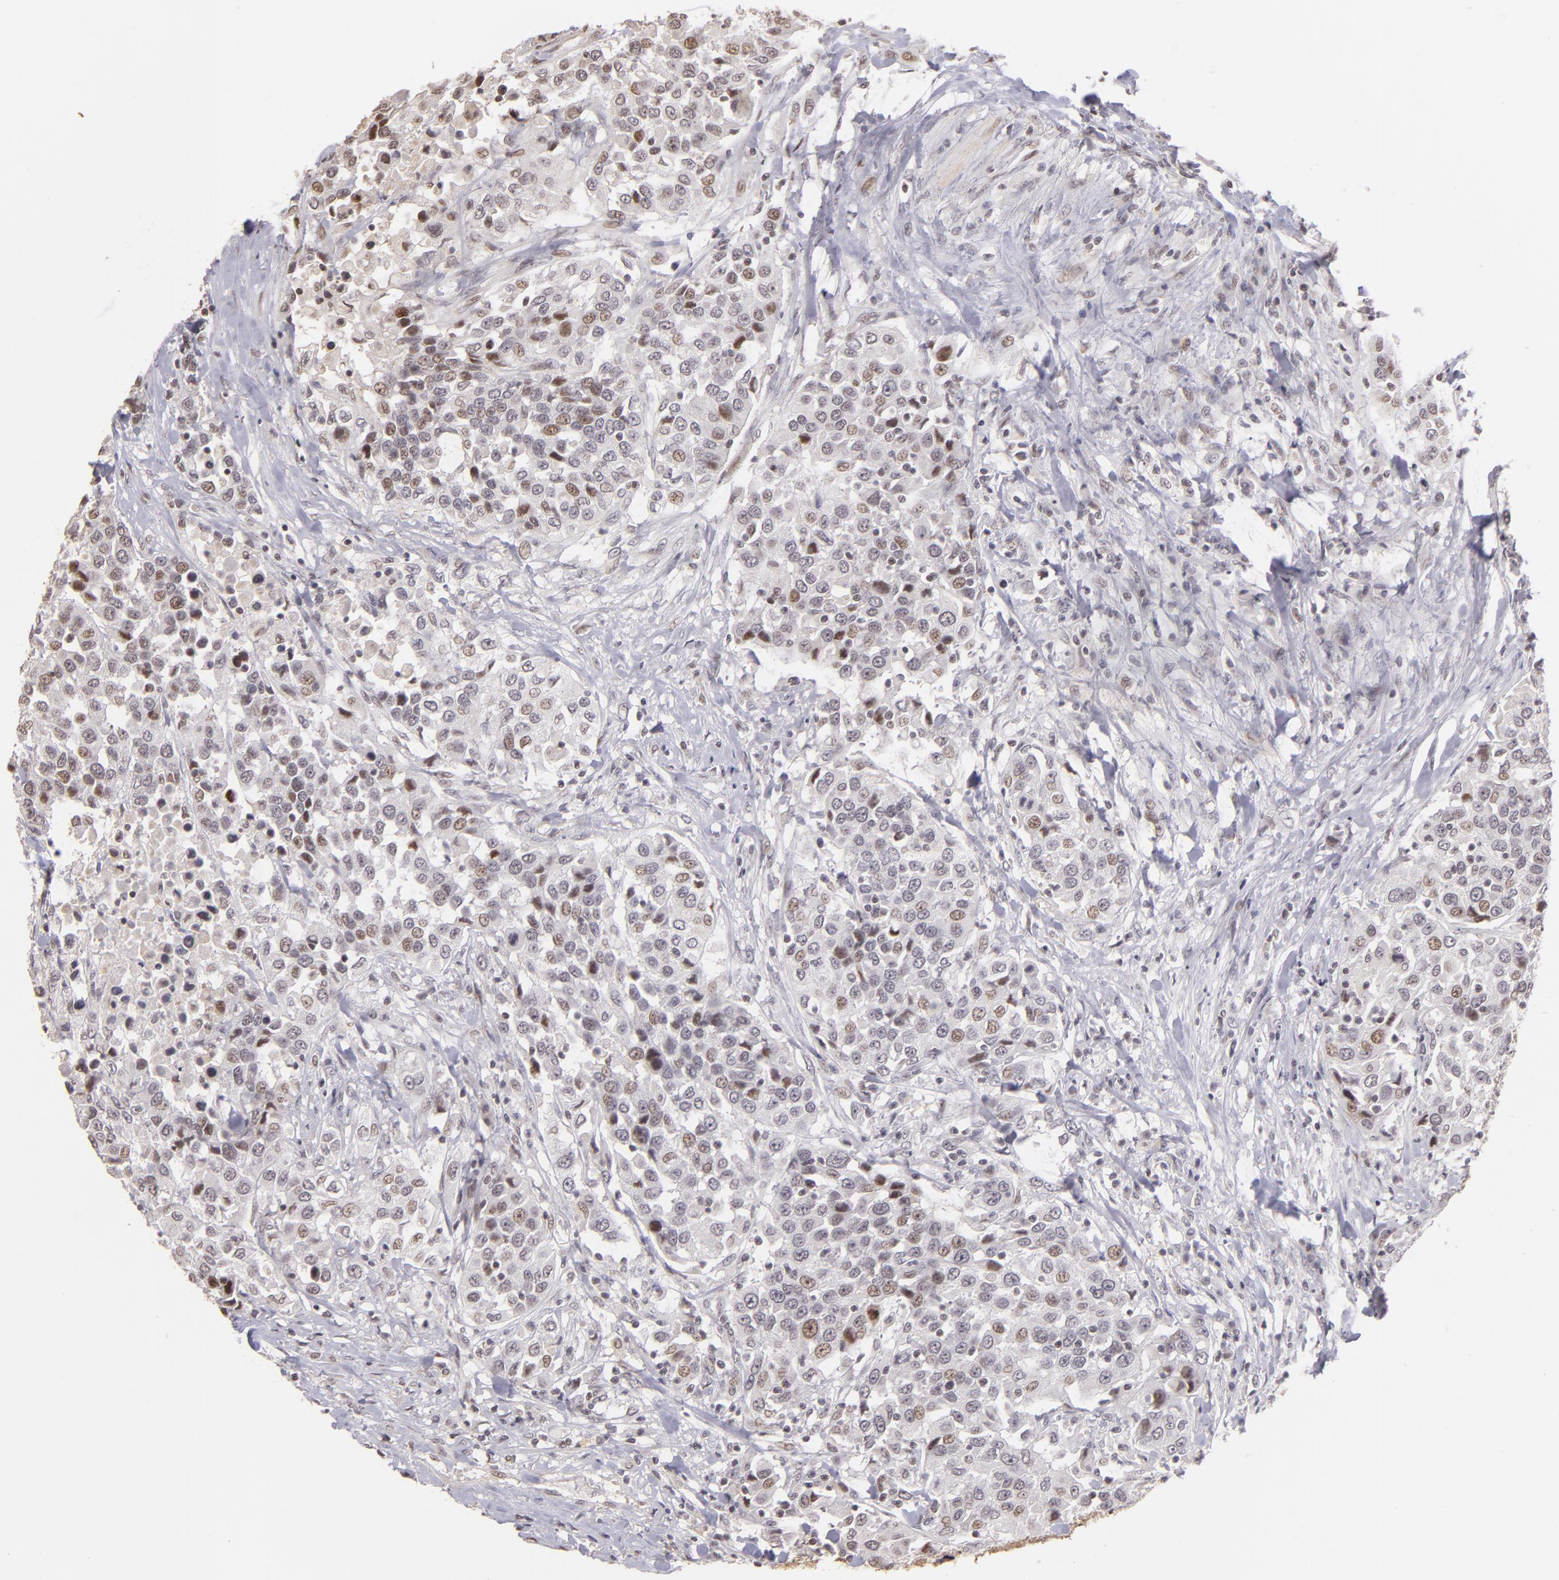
{"staining": {"intensity": "weak", "quantity": "<25%", "location": "nuclear"}, "tissue": "urothelial cancer", "cell_type": "Tumor cells", "image_type": "cancer", "snomed": [{"axis": "morphology", "description": "Urothelial carcinoma, High grade"}, {"axis": "topography", "description": "Urinary bladder"}], "caption": "IHC histopathology image of urothelial cancer stained for a protein (brown), which demonstrates no staining in tumor cells. (Stains: DAB (3,3'-diaminobenzidine) IHC with hematoxylin counter stain, Microscopy: brightfield microscopy at high magnification).", "gene": "RARB", "patient": {"sex": "female", "age": 80}}